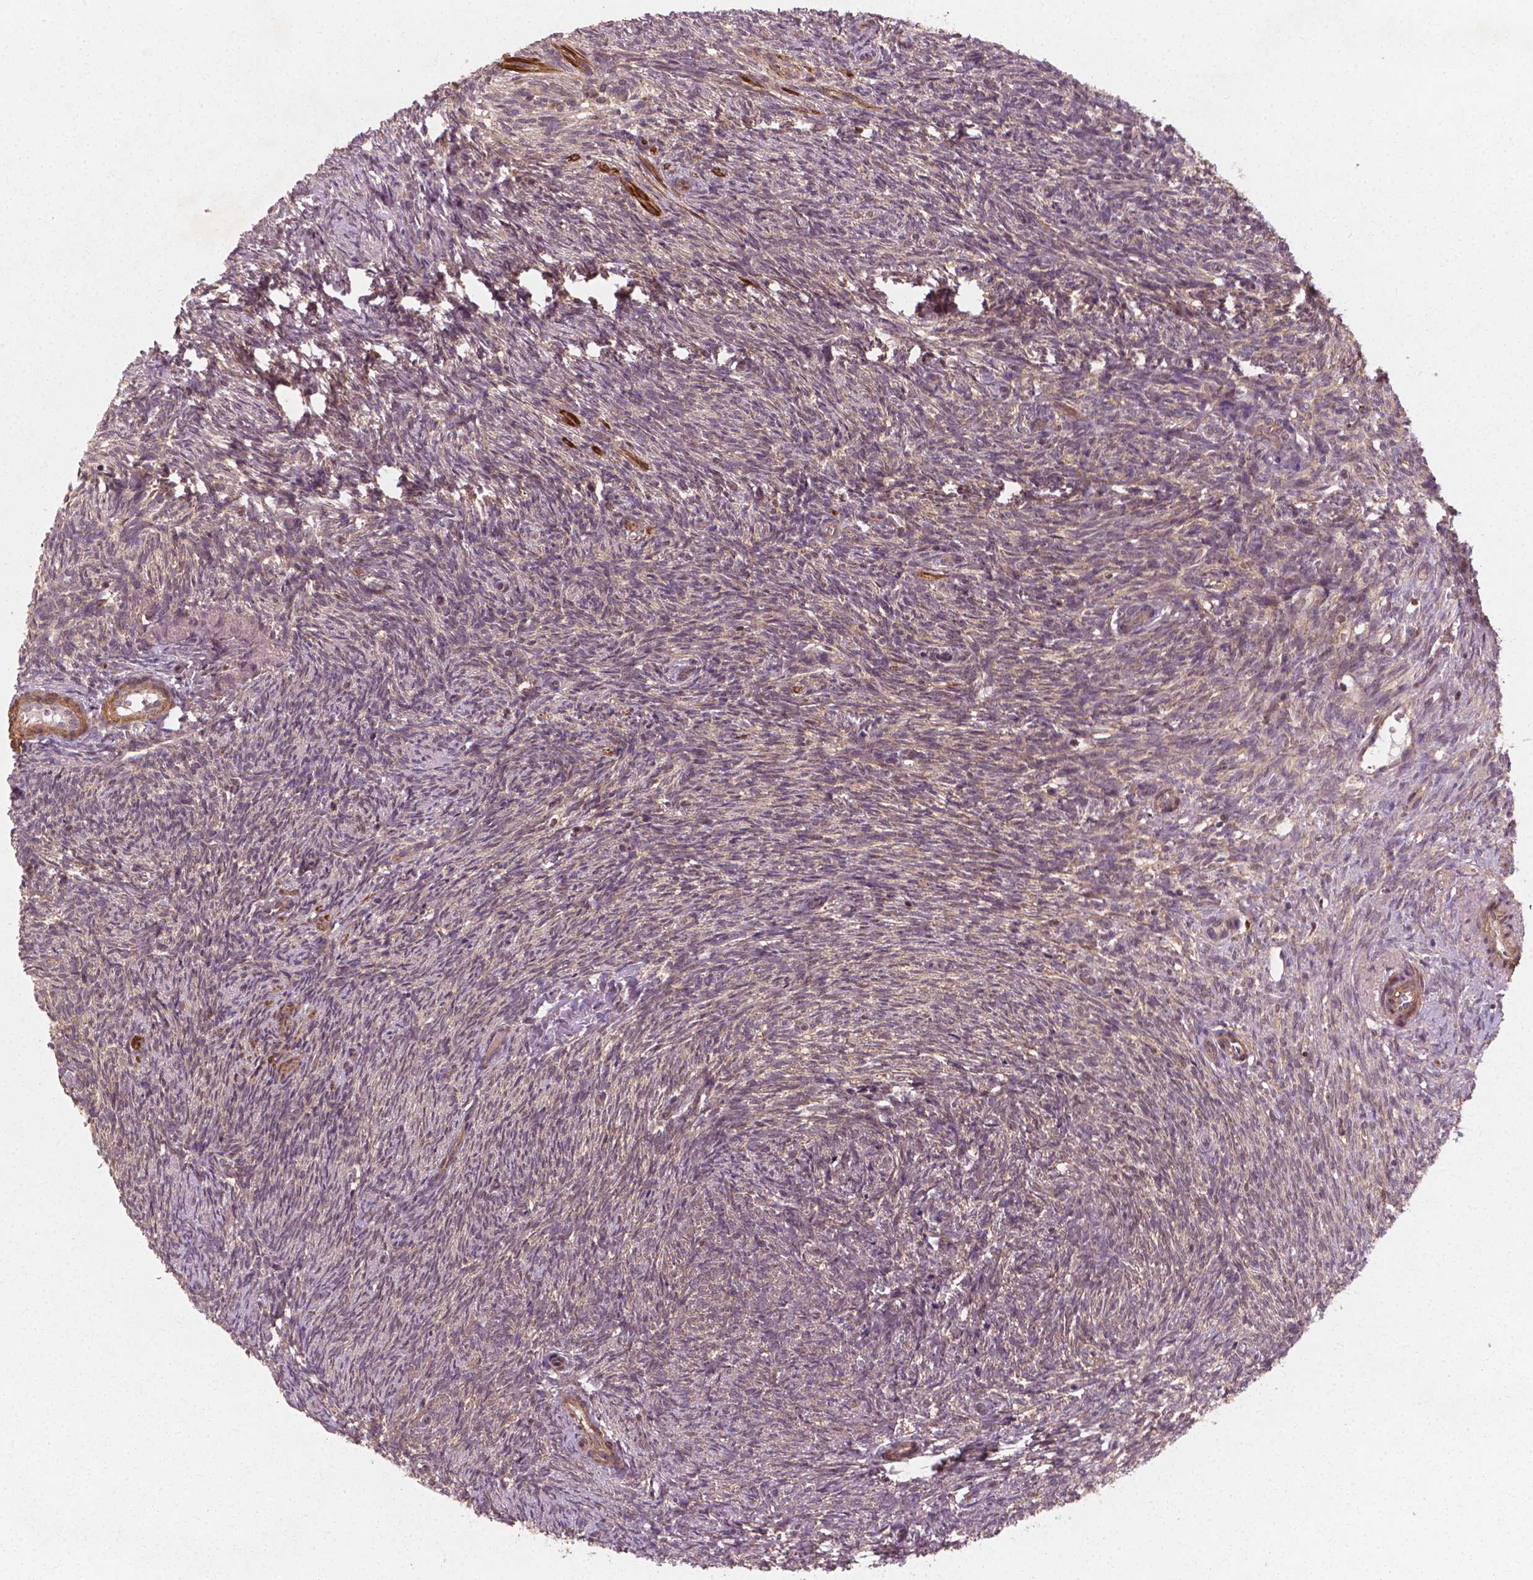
{"staining": {"intensity": "weak", "quantity": ">75%", "location": "cytoplasmic/membranous"}, "tissue": "ovary", "cell_type": "Follicle cells", "image_type": "normal", "snomed": [{"axis": "morphology", "description": "Normal tissue, NOS"}, {"axis": "topography", "description": "Ovary"}], "caption": "Protein expression analysis of normal ovary shows weak cytoplasmic/membranous positivity in about >75% of follicle cells.", "gene": "CYFIP1", "patient": {"sex": "female", "age": 46}}